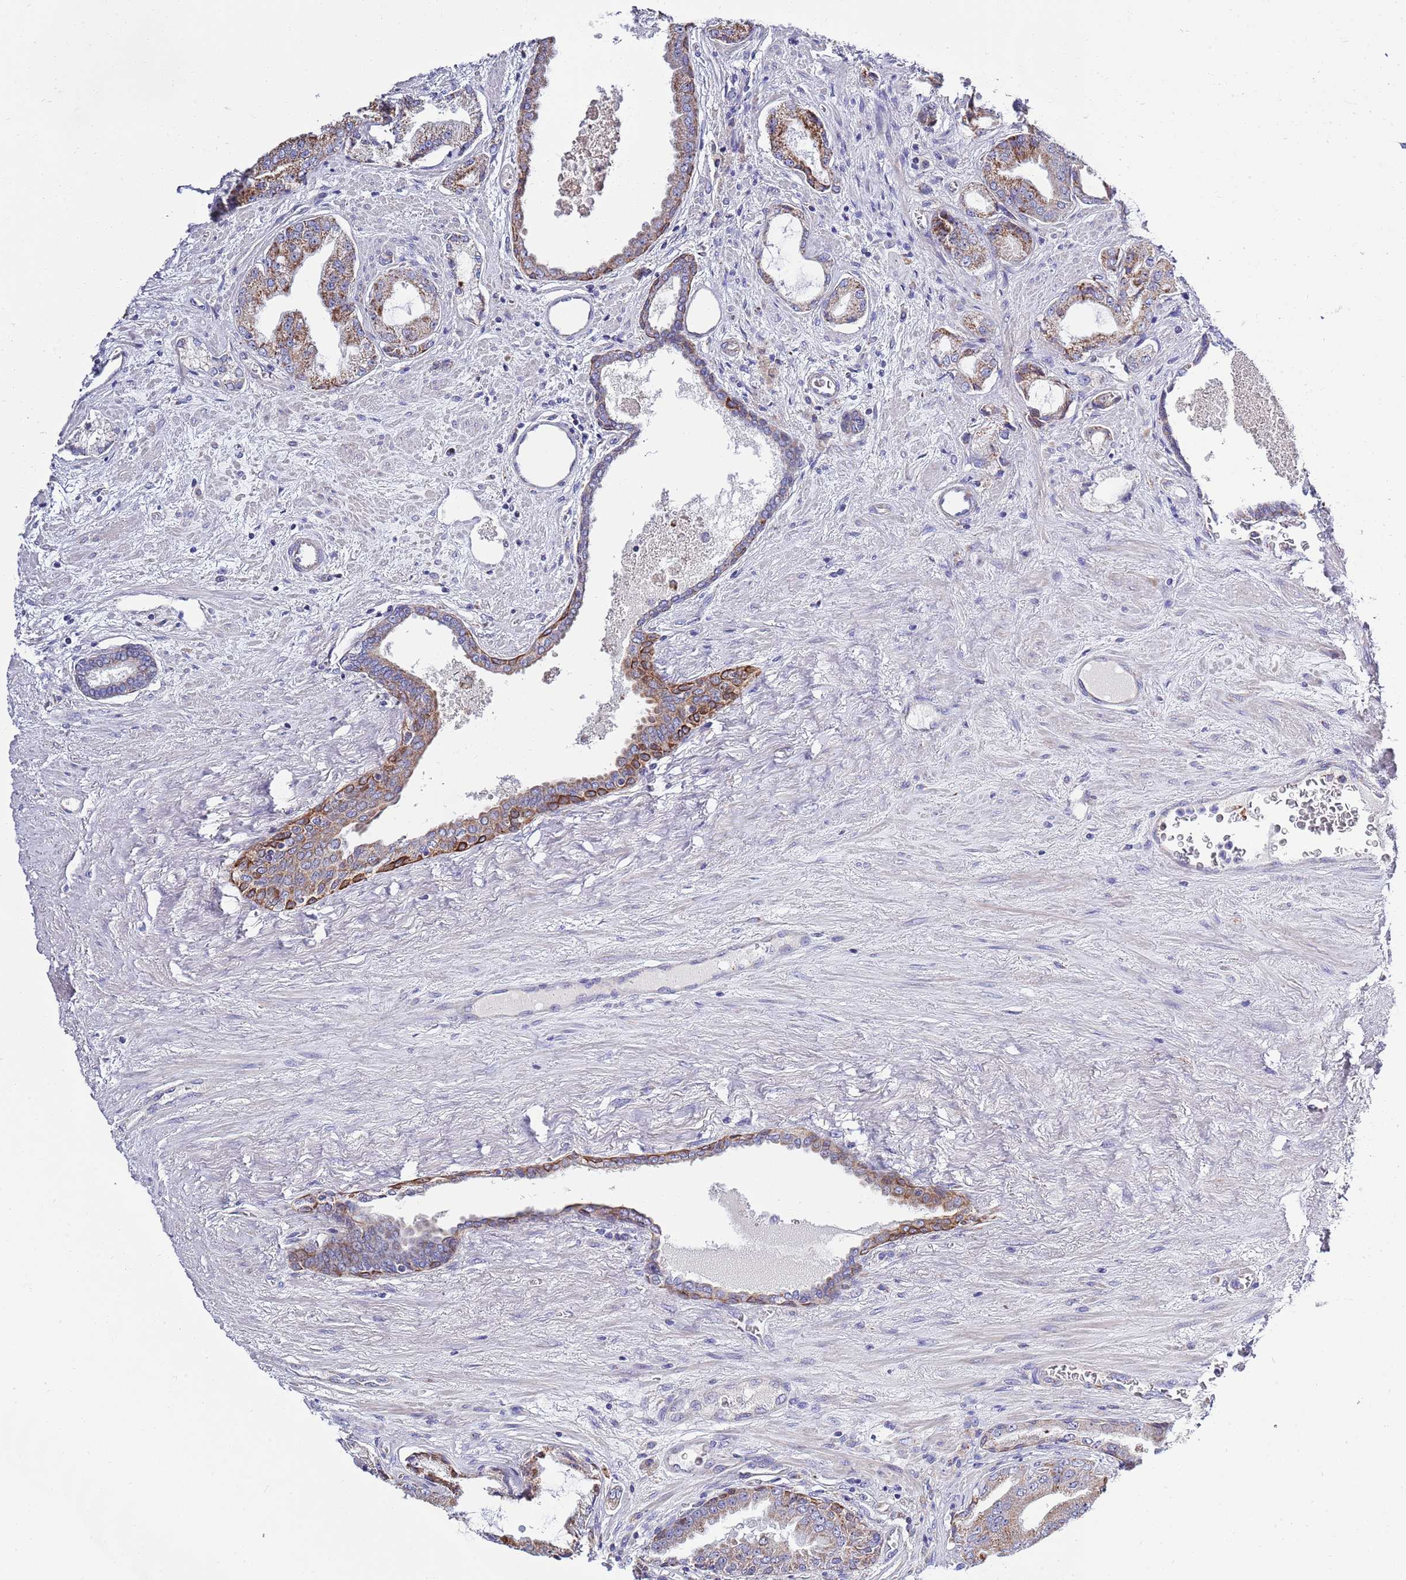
{"staining": {"intensity": "moderate", "quantity": ">75%", "location": "cytoplasmic/membranous"}, "tissue": "prostate cancer", "cell_type": "Tumor cells", "image_type": "cancer", "snomed": [{"axis": "morphology", "description": "Adenocarcinoma, High grade"}, {"axis": "topography", "description": "Prostate"}], "caption": "IHC micrograph of neoplastic tissue: human adenocarcinoma (high-grade) (prostate) stained using immunohistochemistry reveals medium levels of moderate protein expression localized specifically in the cytoplasmic/membranous of tumor cells, appearing as a cytoplasmic/membranous brown color.", "gene": "EMC8", "patient": {"sex": "male", "age": 68}}